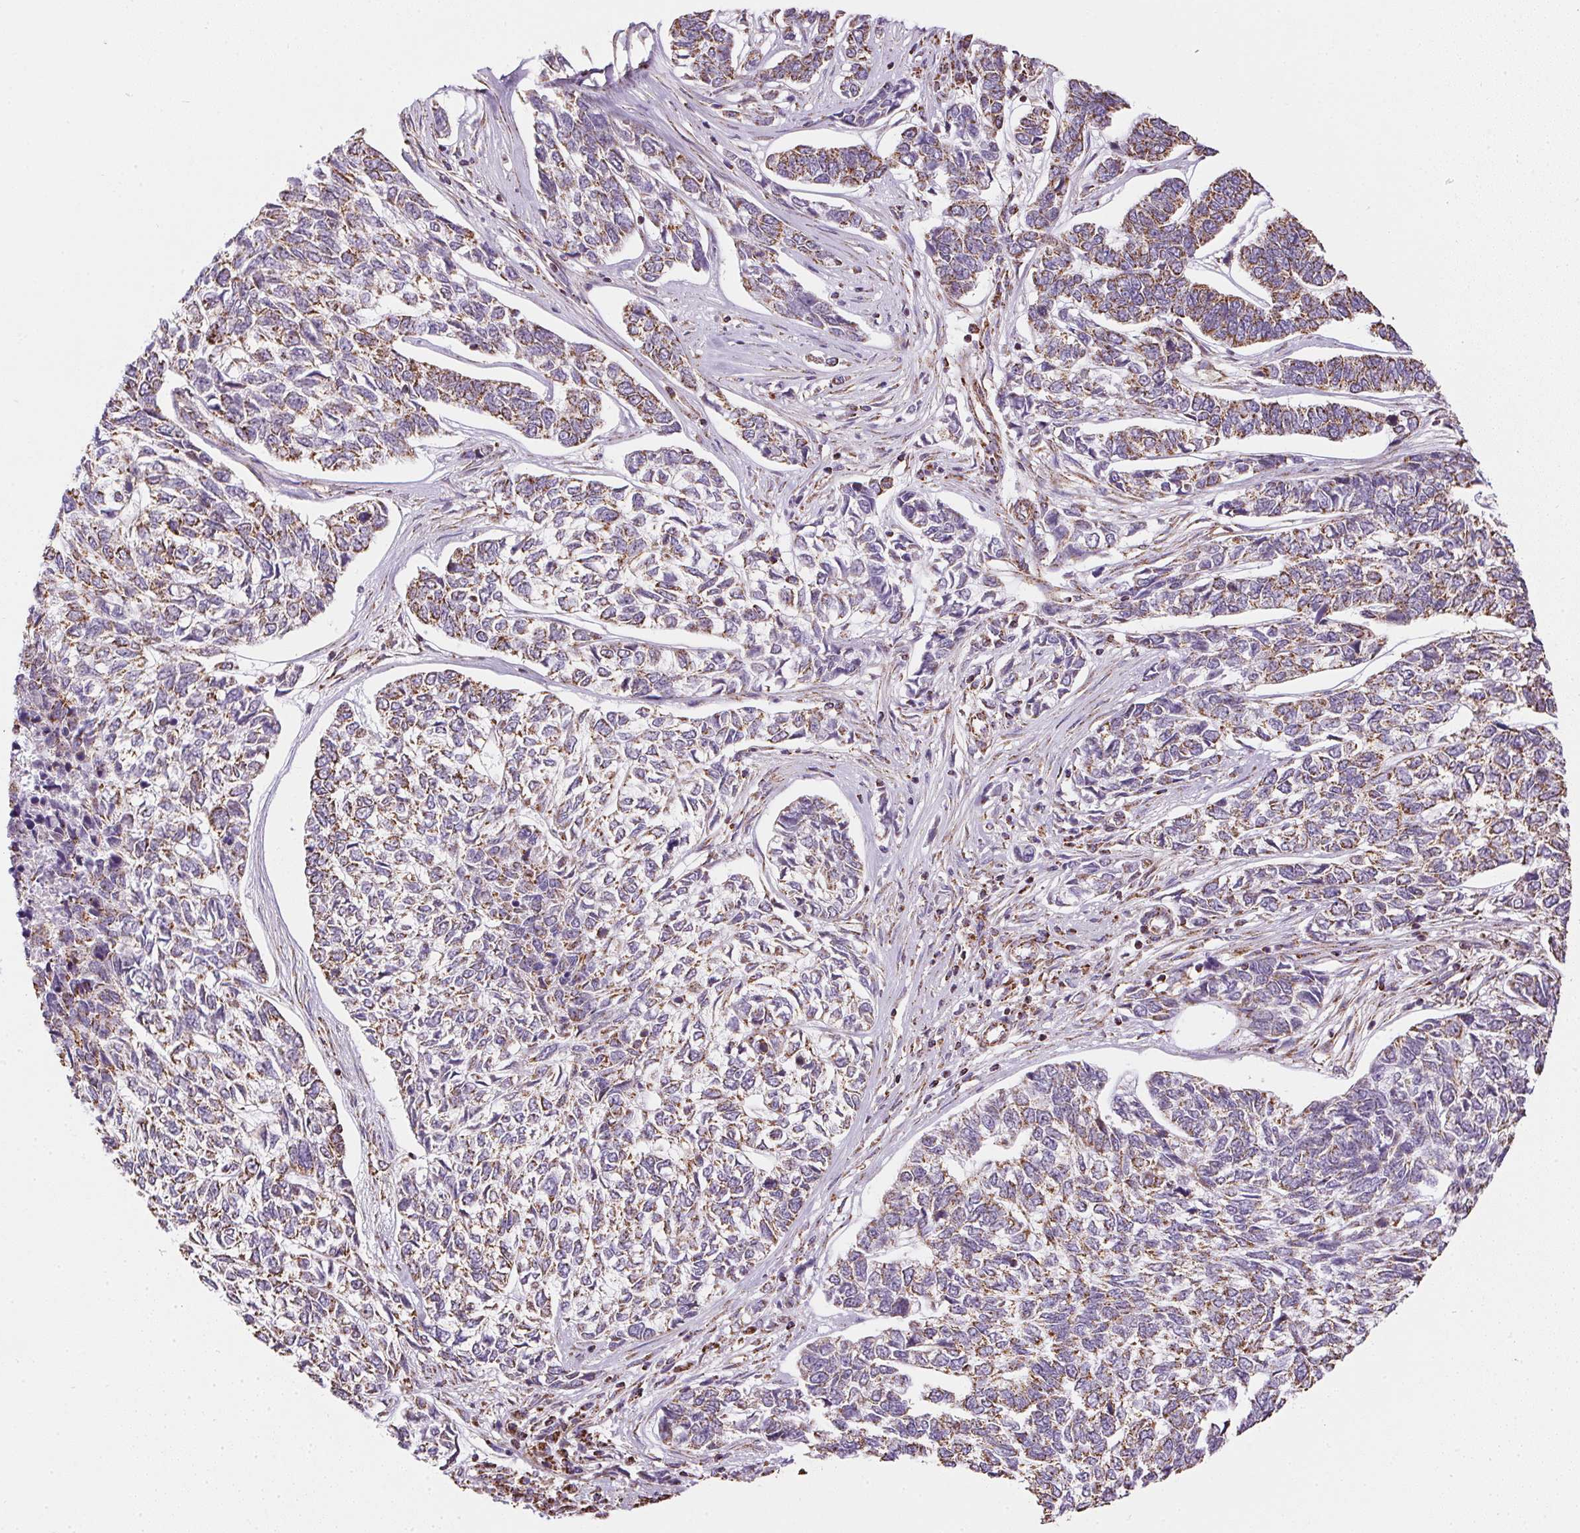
{"staining": {"intensity": "moderate", "quantity": ">75%", "location": "cytoplasmic/membranous"}, "tissue": "skin cancer", "cell_type": "Tumor cells", "image_type": "cancer", "snomed": [{"axis": "morphology", "description": "Basal cell carcinoma"}, {"axis": "topography", "description": "Skin"}], "caption": "Brown immunohistochemical staining in human skin cancer (basal cell carcinoma) exhibits moderate cytoplasmic/membranous staining in about >75% of tumor cells.", "gene": "MAPK11", "patient": {"sex": "female", "age": 65}}